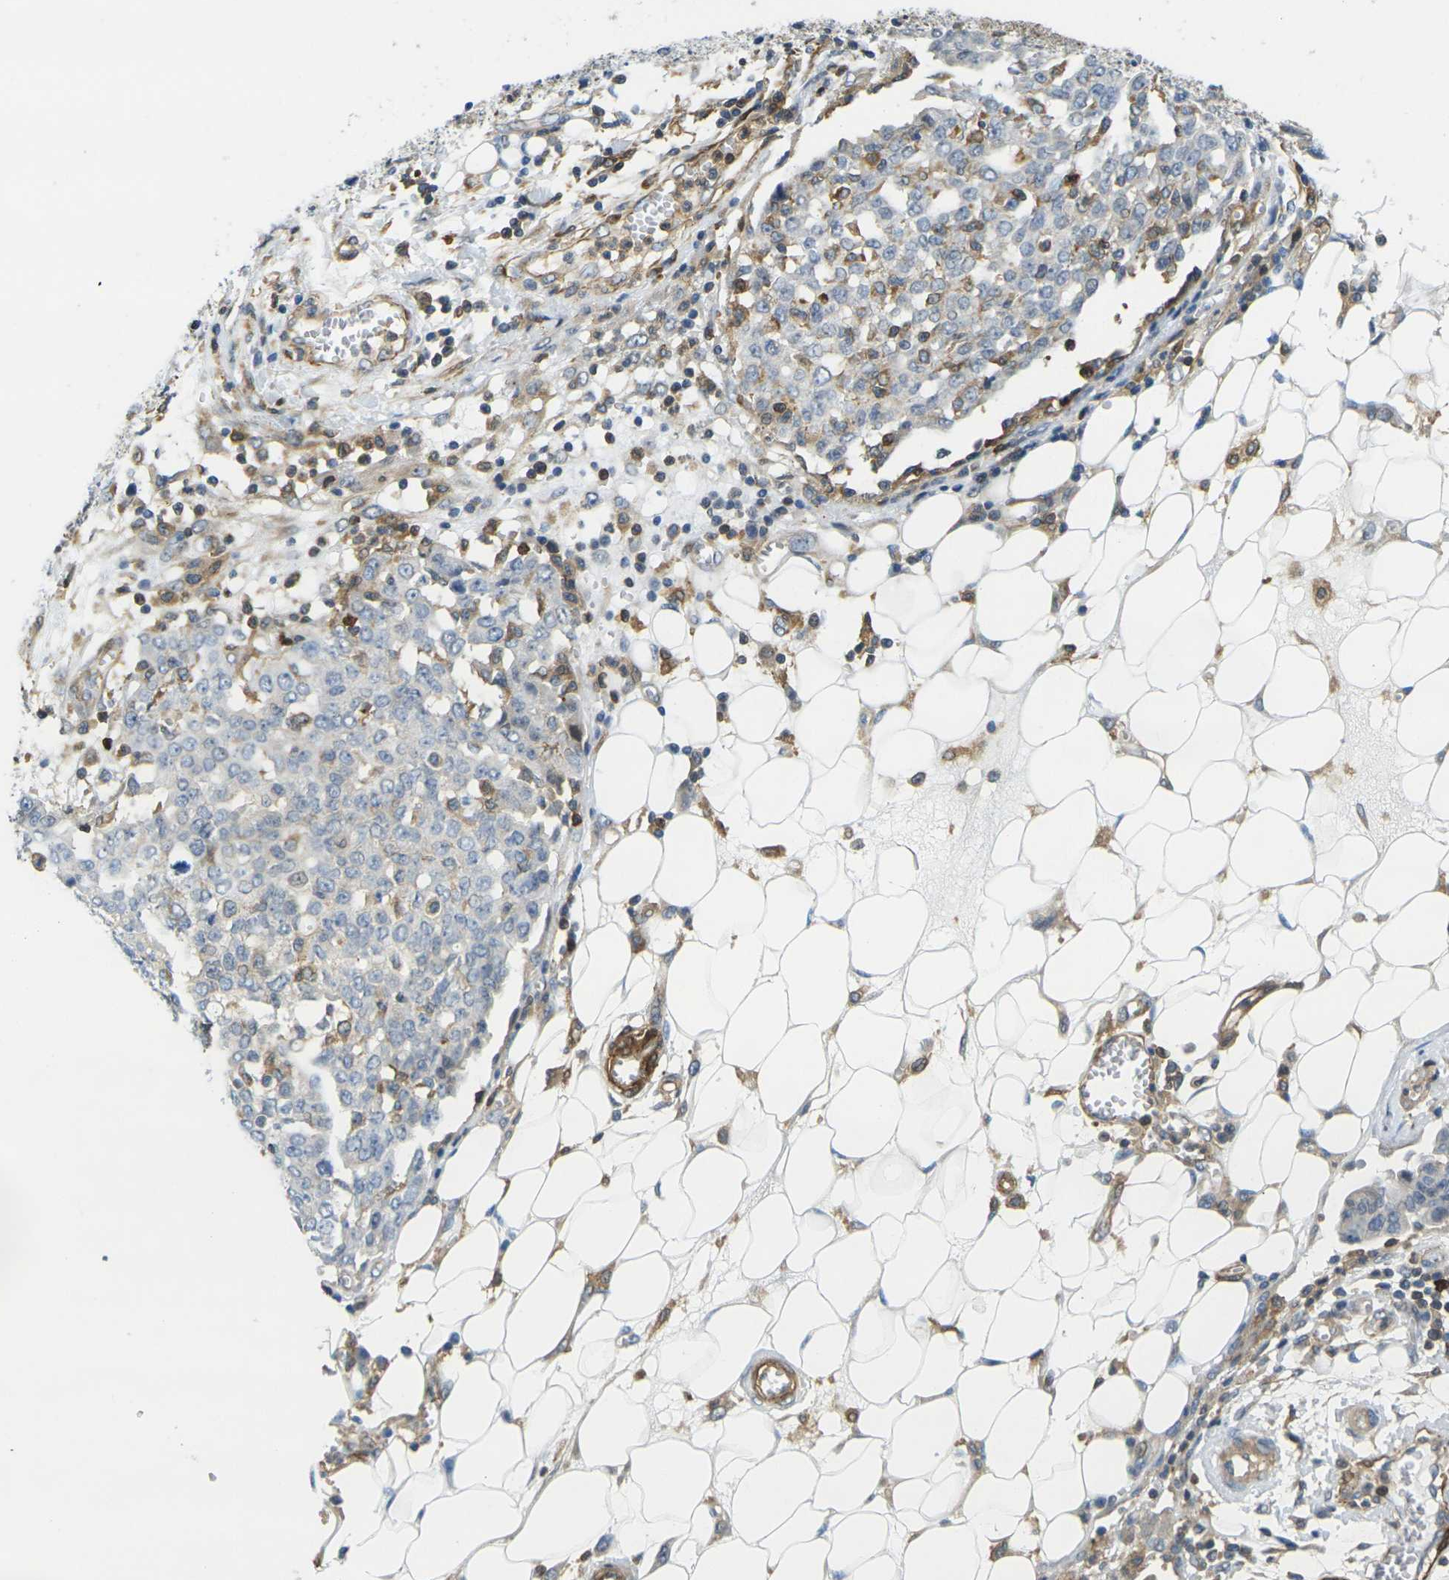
{"staining": {"intensity": "negative", "quantity": "none", "location": "none"}, "tissue": "ovarian cancer", "cell_type": "Tumor cells", "image_type": "cancer", "snomed": [{"axis": "morphology", "description": "Cystadenocarcinoma, serous, NOS"}, {"axis": "topography", "description": "Soft tissue"}, {"axis": "topography", "description": "Ovary"}], "caption": "The micrograph reveals no significant staining in tumor cells of ovarian serous cystadenocarcinoma. The staining is performed using DAB (3,3'-diaminobenzidine) brown chromogen with nuclei counter-stained in using hematoxylin.", "gene": "LASP1", "patient": {"sex": "female", "age": 57}}